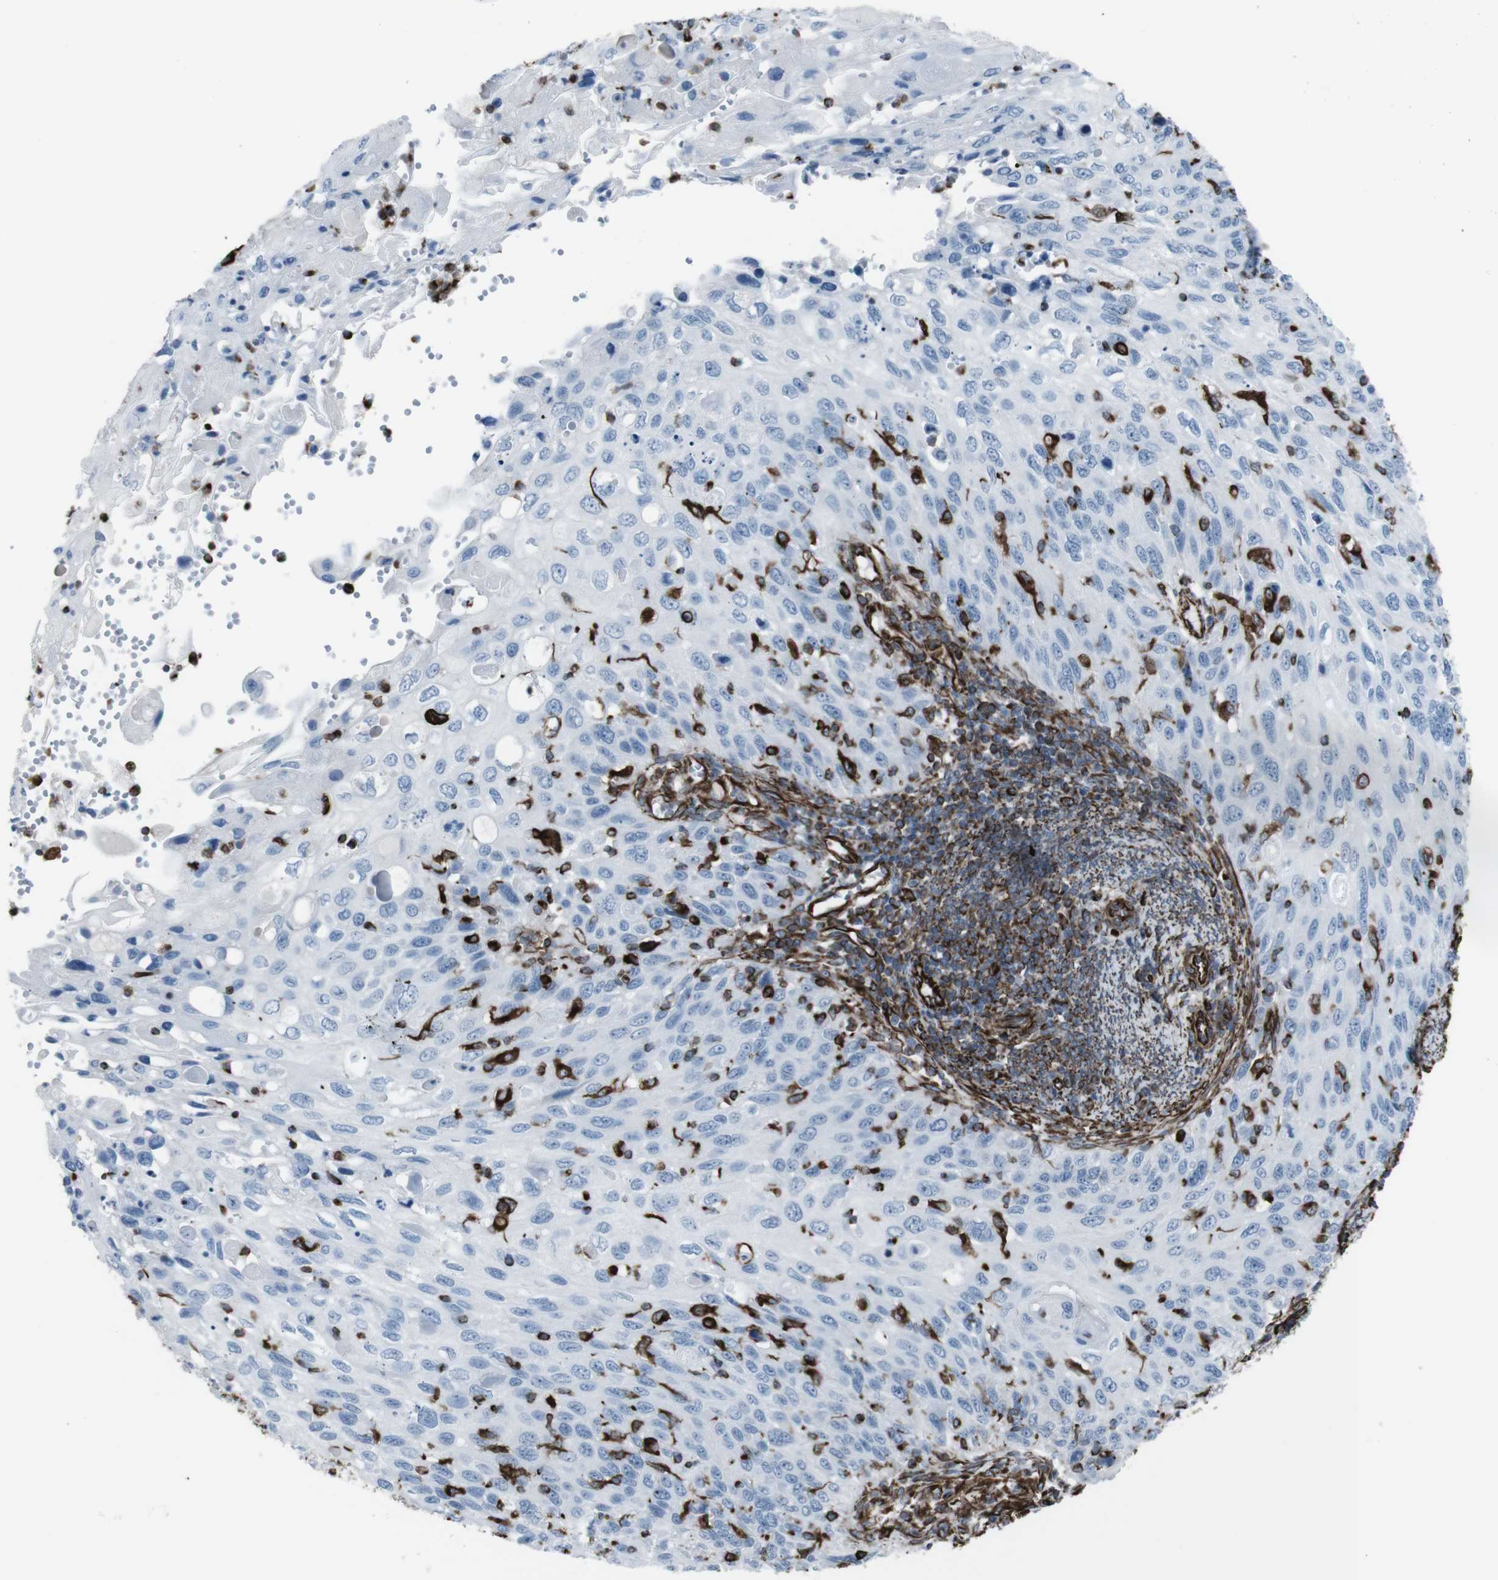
{"staining": {"intensity": "negative", "quantity": "none", "location": "none"}, "tissue": "cervical cancer", "cell_type": "Tumor cells", "image_type": "cancer", "snomed": [{"axis": "morphology", "description": "Squamous cell carcinoma, NOS"}, {"axis": "topography", "description": "Cervix"}], "caption": "The photomicrograph demonstrates no staining of tumor cells in squamous cell carcinoma (cervical).", "gene": "ZDHHC6", "patient": {"sex": "female", "age": 70}}